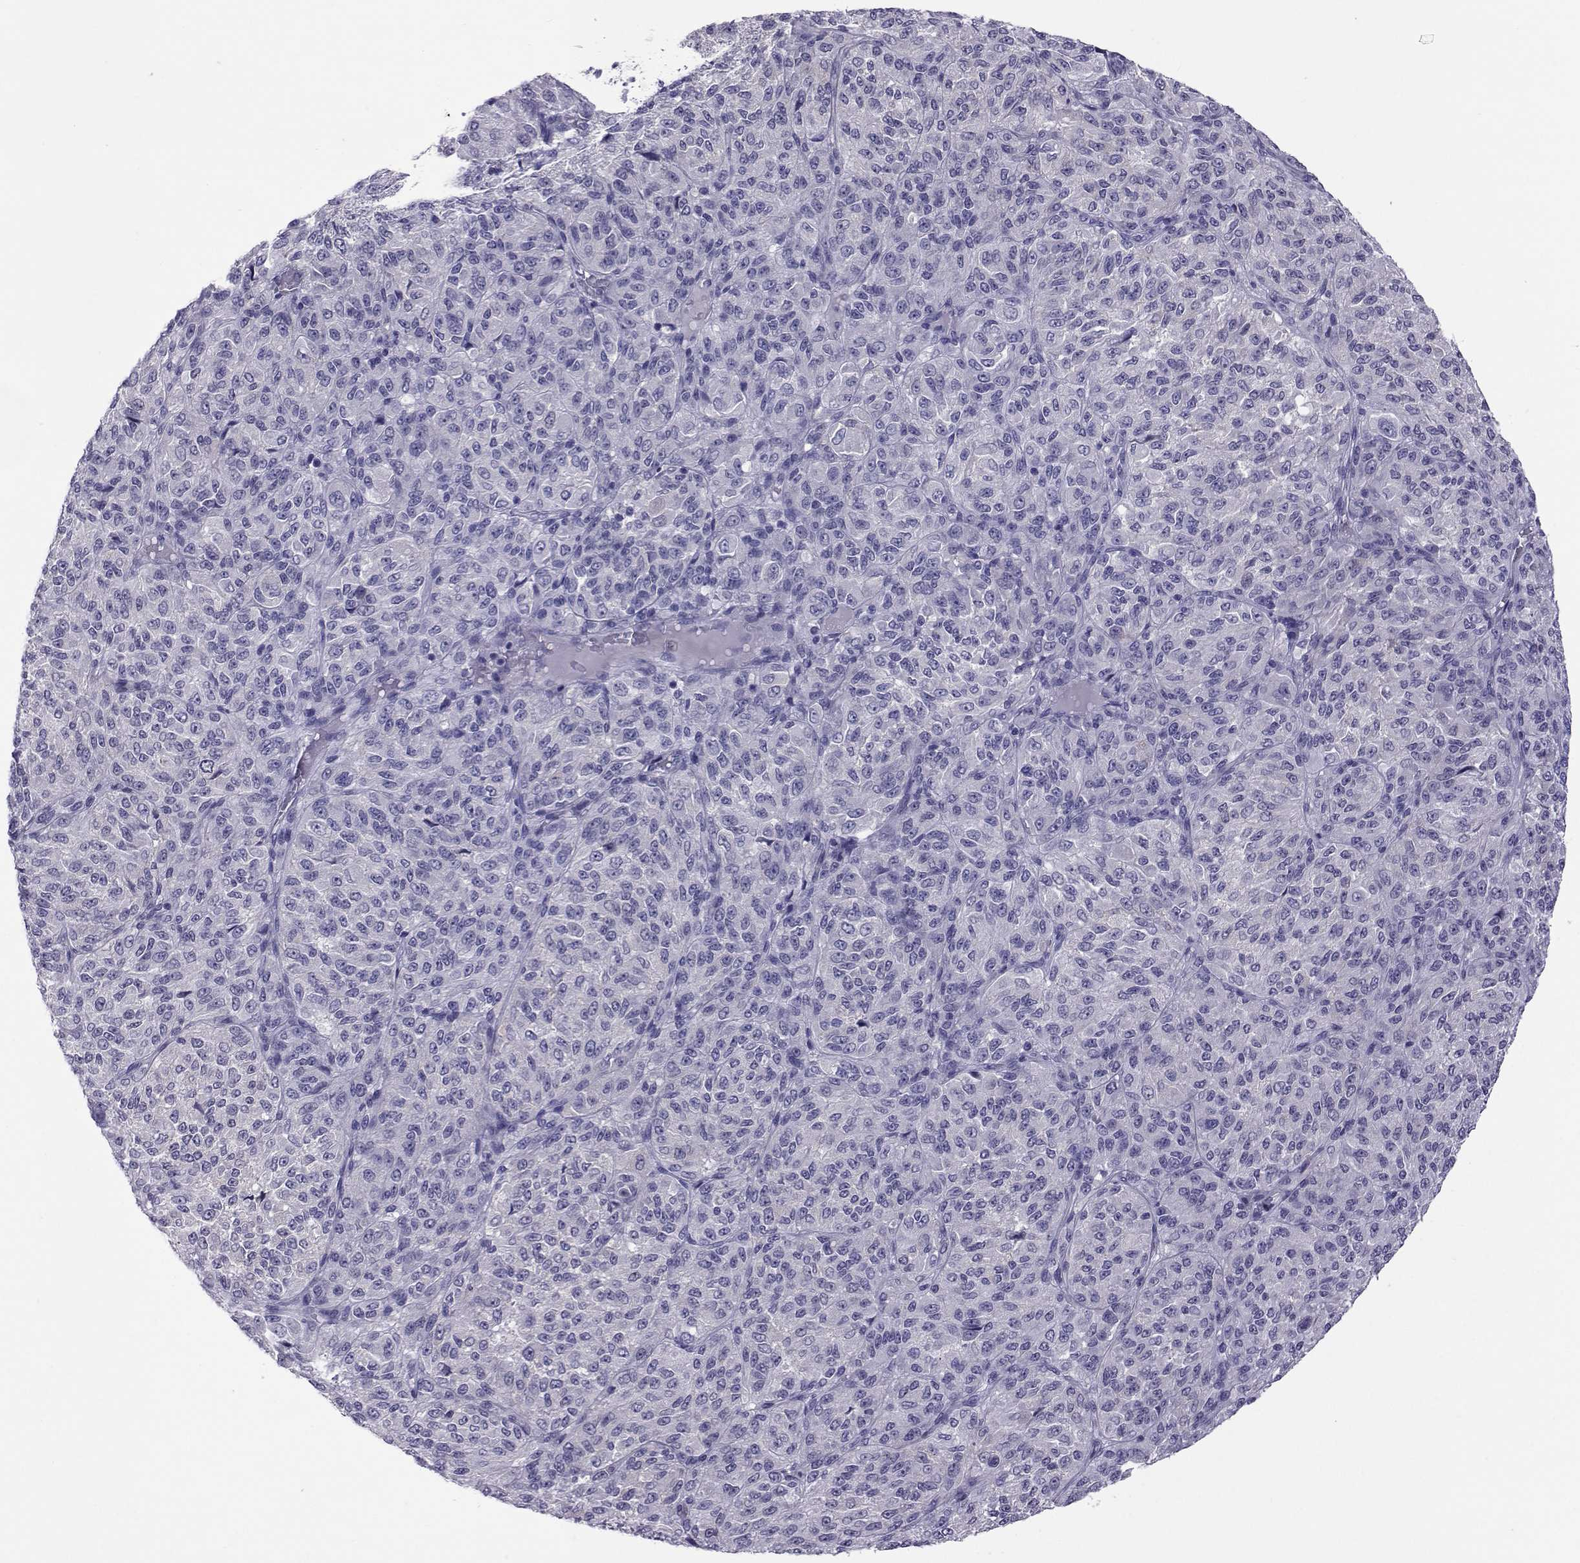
{"staining": {"intensity": "negative", "quantity": "none", "location": "none"}, "tissue": "melanoma", "cell_type": "Tumor cells", "image_type": "cancer", "snomed": [{"axis": "morphology", "description": "Malignant melanoma, Metastatic site"}, {"axis": "topography", "description": "Brain"}], "caption": "There is no significant positivity in tumor cells of malignant melanoma (metastatic site).", "gene": "COL22A1", "patient": {"sex": "female", "age": 56}}